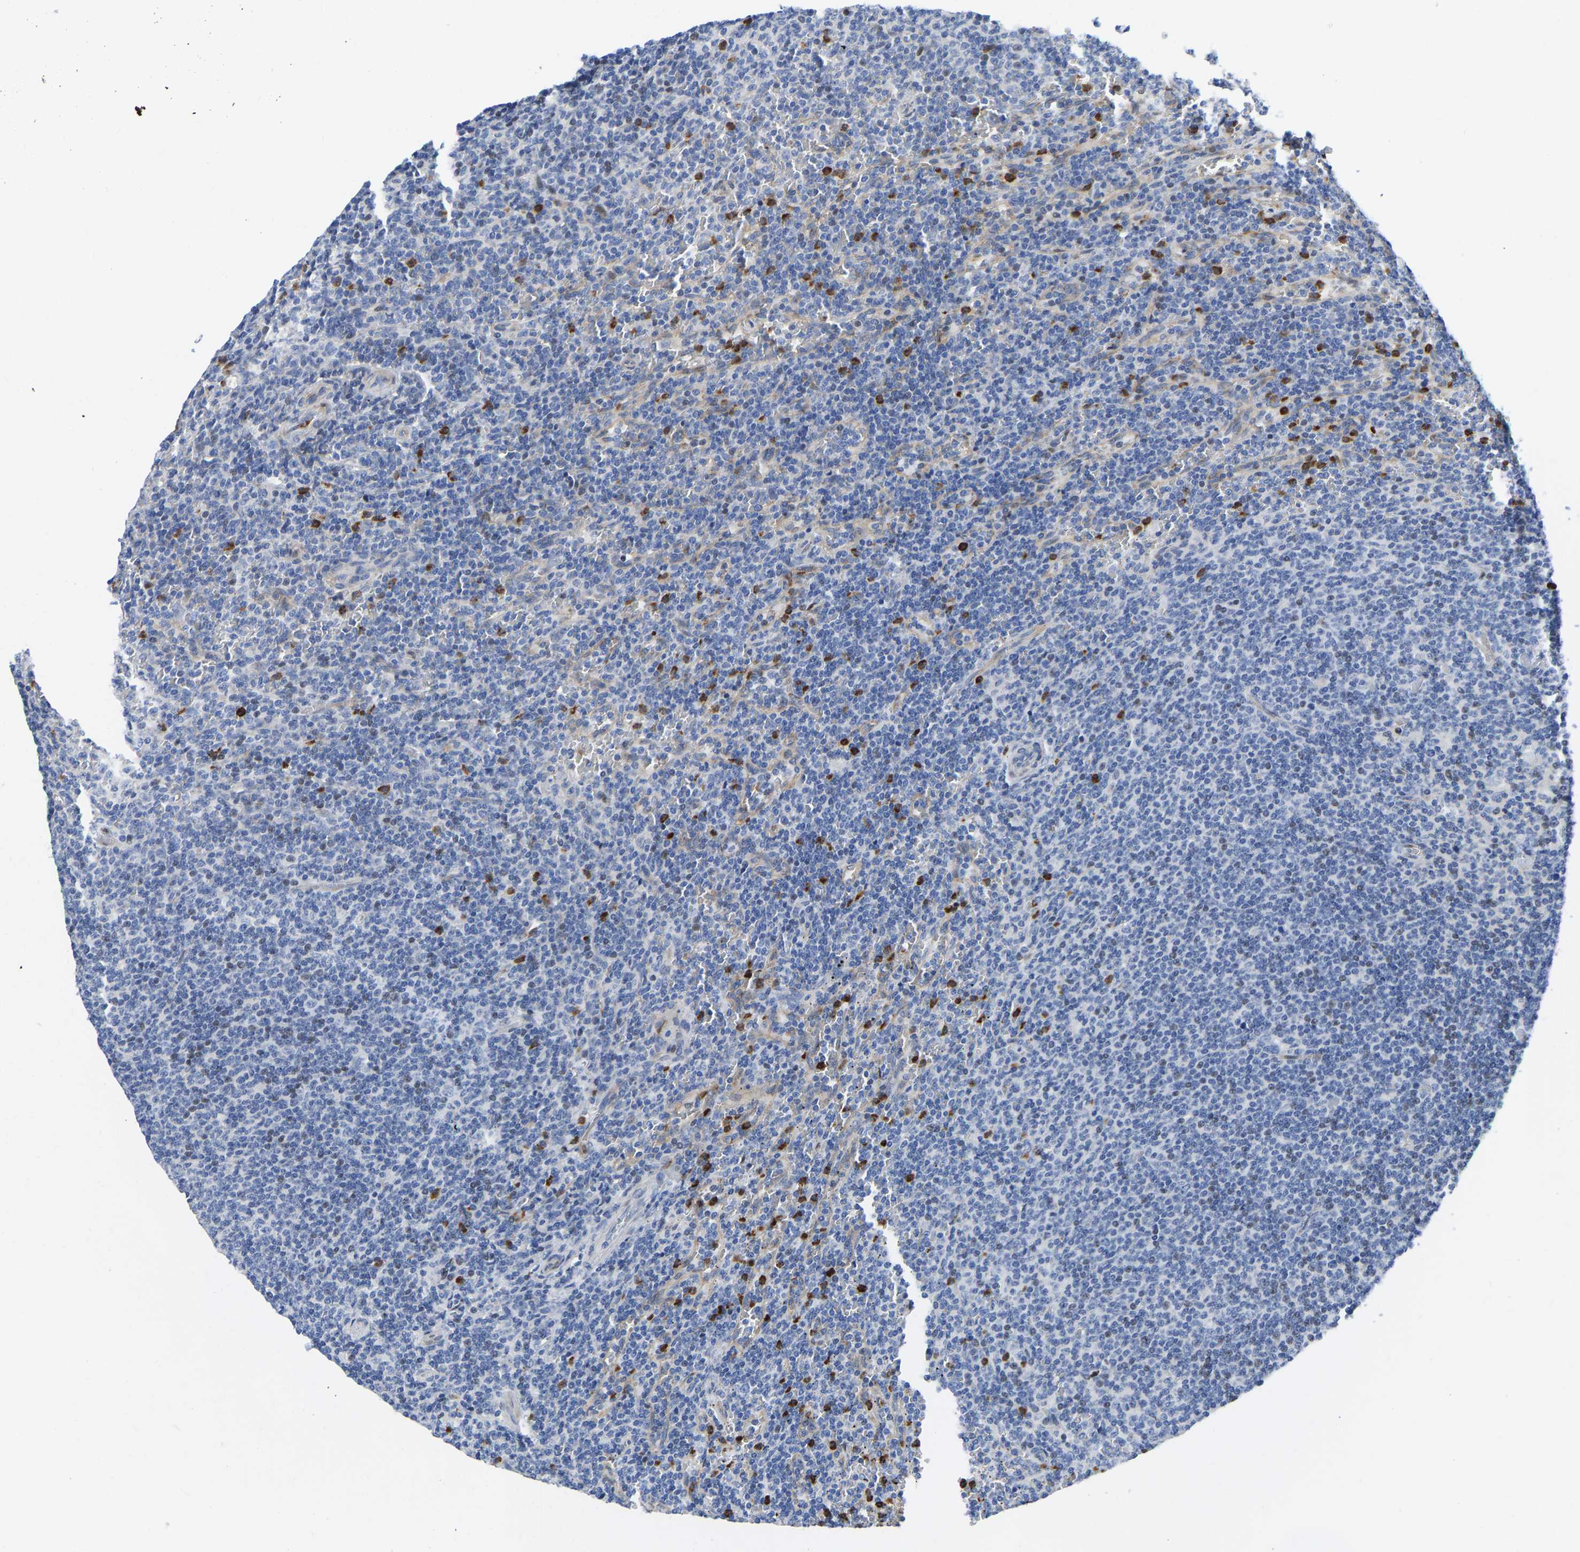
{"staining": {"intensity": "negative", "quantity": "none", "location": "none"}, "tissue": "lymphoma", "cell_type": "Tumor cells", "image_type": "cancer", "snomed": [{"axis": "morphology", "description": "Malignant lymphoma, non-Hodgkin's type, Low grade"}, {"axis": "topography", "description": "Spleen"}], "caption": "A high-resolution histopathology image shows IHC staining of low-grade malignant lymphoma, non-Hodgkin's type, which displays no significant positivity in tumor cells.", "gene": "HDAC5", "patient": {"sex": "female", "age": 50}}